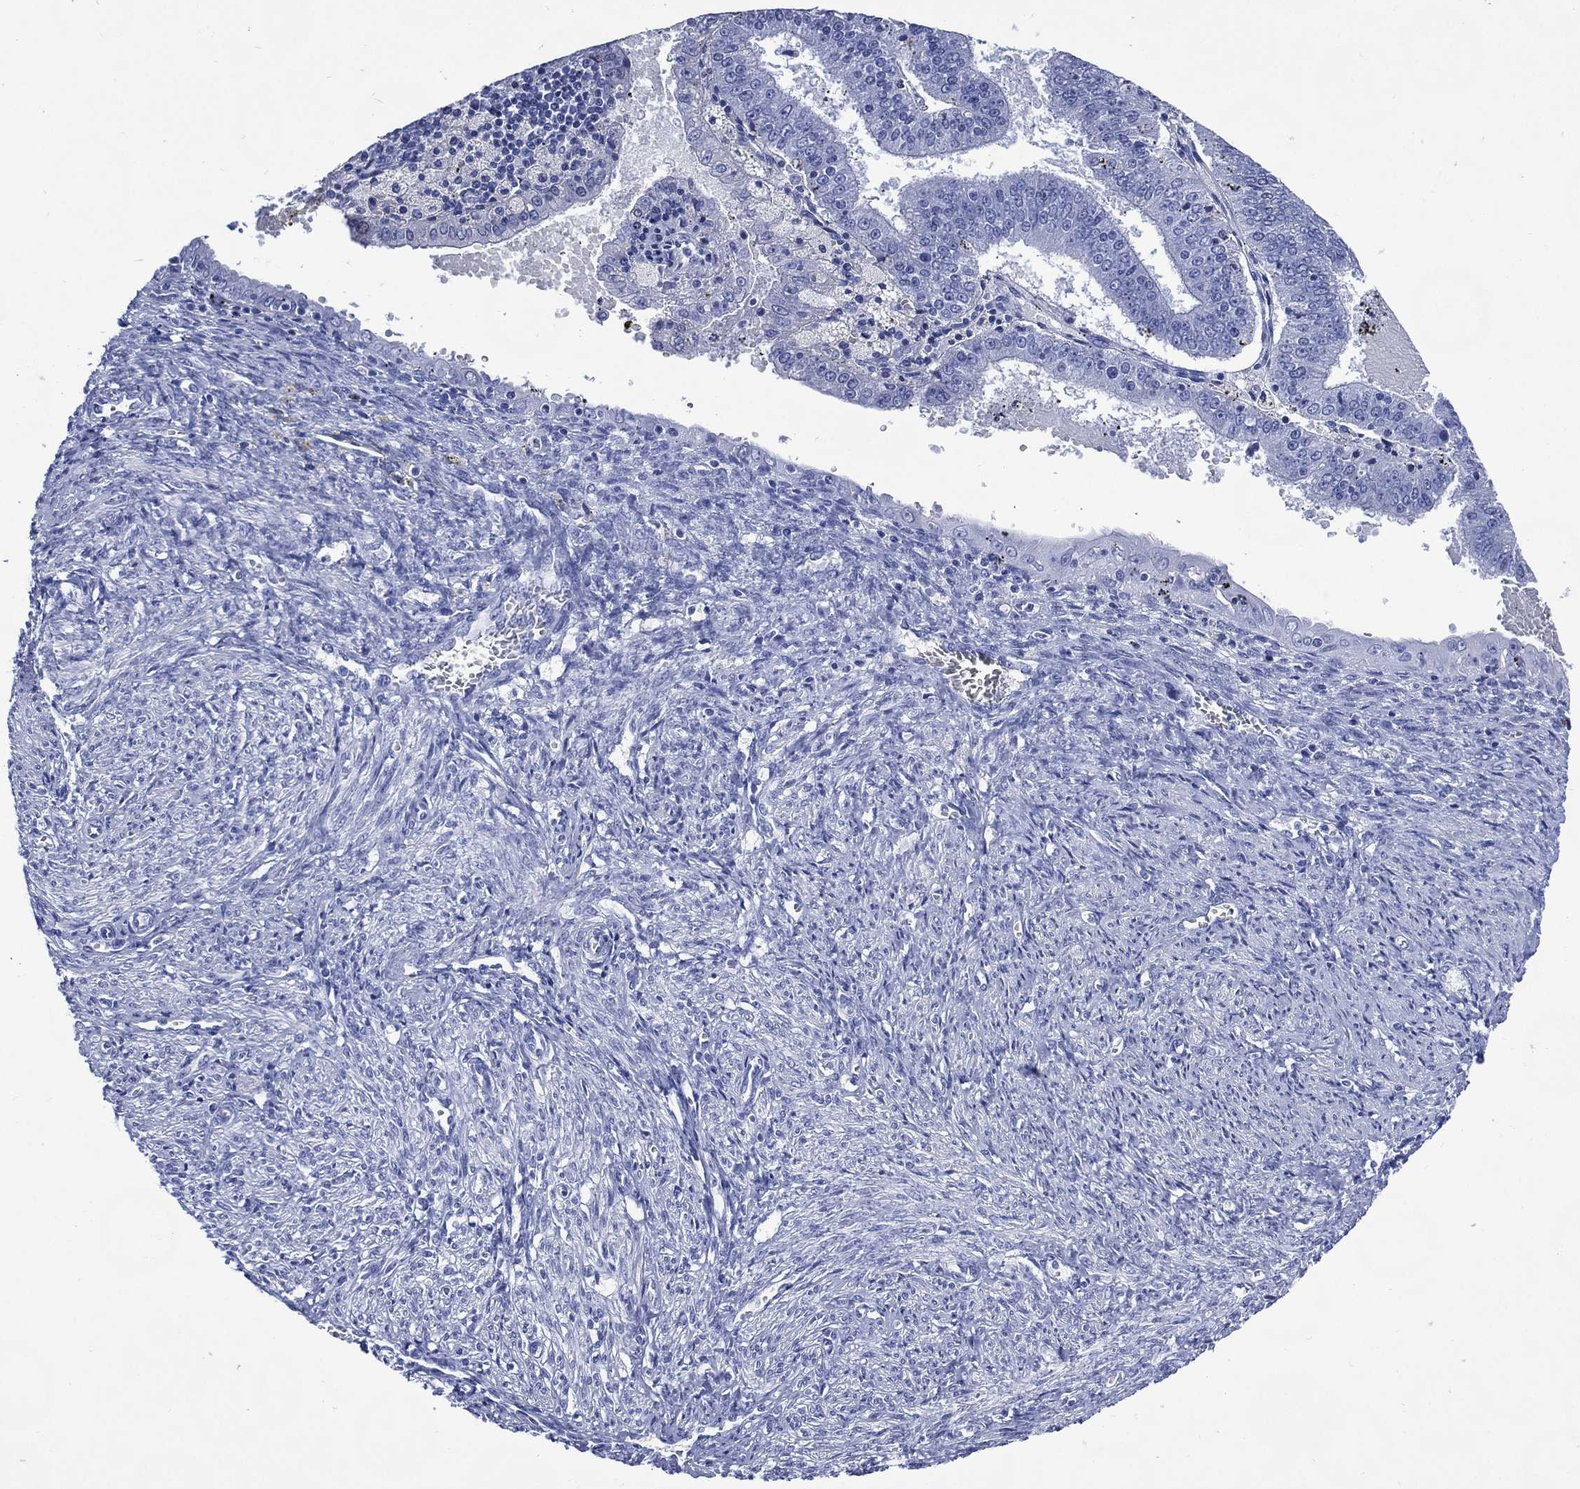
{"staining": {"intensity": "negative", "quantity": "none", "location": "none"}, "tissue": "endometrial cancer", "cell_type": "Tumor cells", "image_type": "cancer", "snomed": [{"axis": "morphology", "description": "Adenocarcinoma, NOS"}, {"axis": "topography", "description": "Endometrium"}], "caption": "An immunohistochemistry micrograph of endometrial cancer (adenocarcinoma) is shown. There is no staining in tumor cells of endometrial cancer (adenocarcinoma).", "gene": "SHCBP1L", "patient": {"sex": "female", "age": 66}}